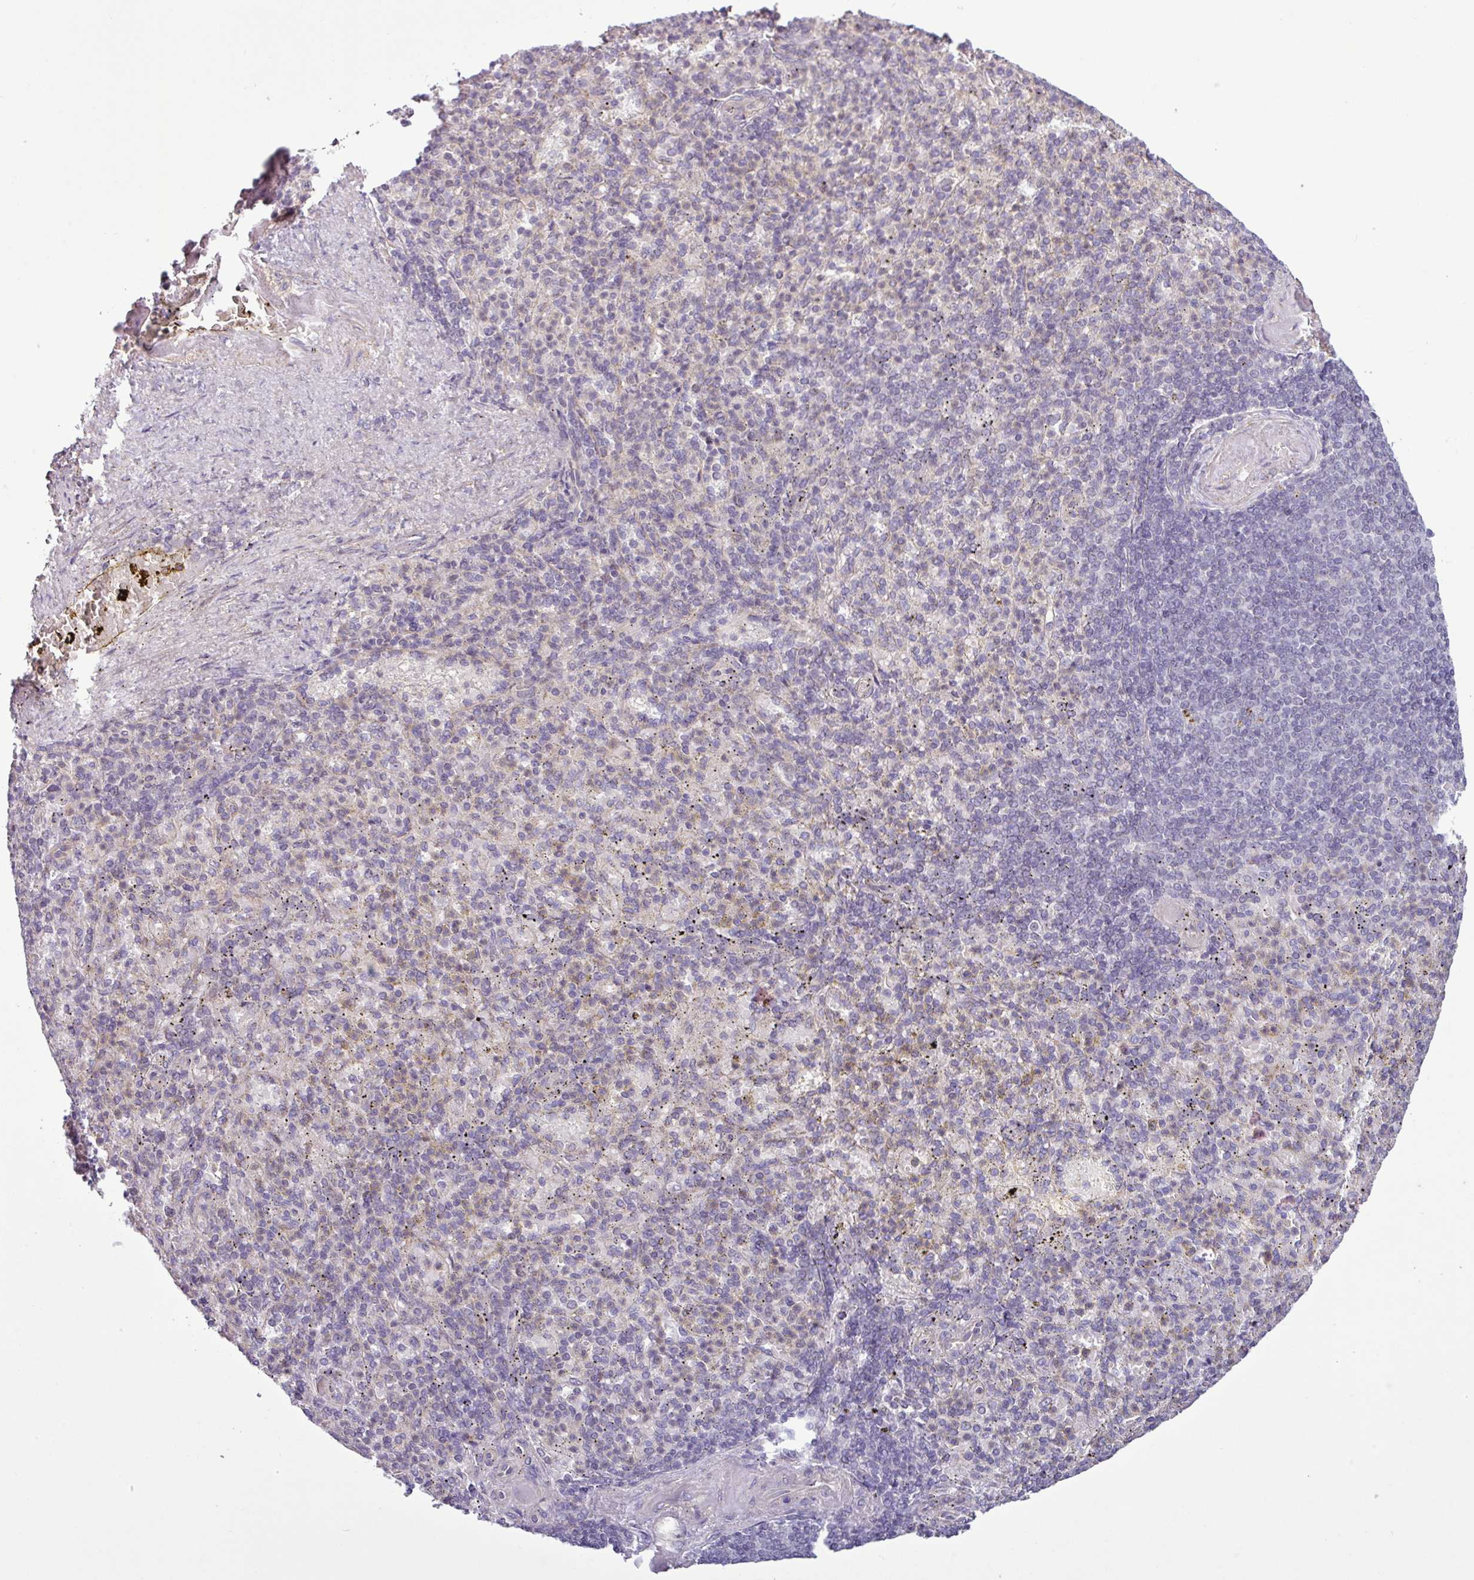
{"staining": {"intensity": "negative", "quantity": "none", "location": "none"}, "tissue": "spleen", "cell_type": "Cells in red pulp", "image_type": "normal", "snomed": [{"axis": "morphology", "description": "Normal tissue, NOS"}, {"axis": "topography", "description": "Spleen"}], "caption": "IHC photomicrograph of benign spleen: spleen stained with DAB (3,3'-diaminobenzidine) exhibits no significant protein staining in cells in red pulp.", "gene": "ZNF217", "patient": {"sex": "female", "age": 74}}